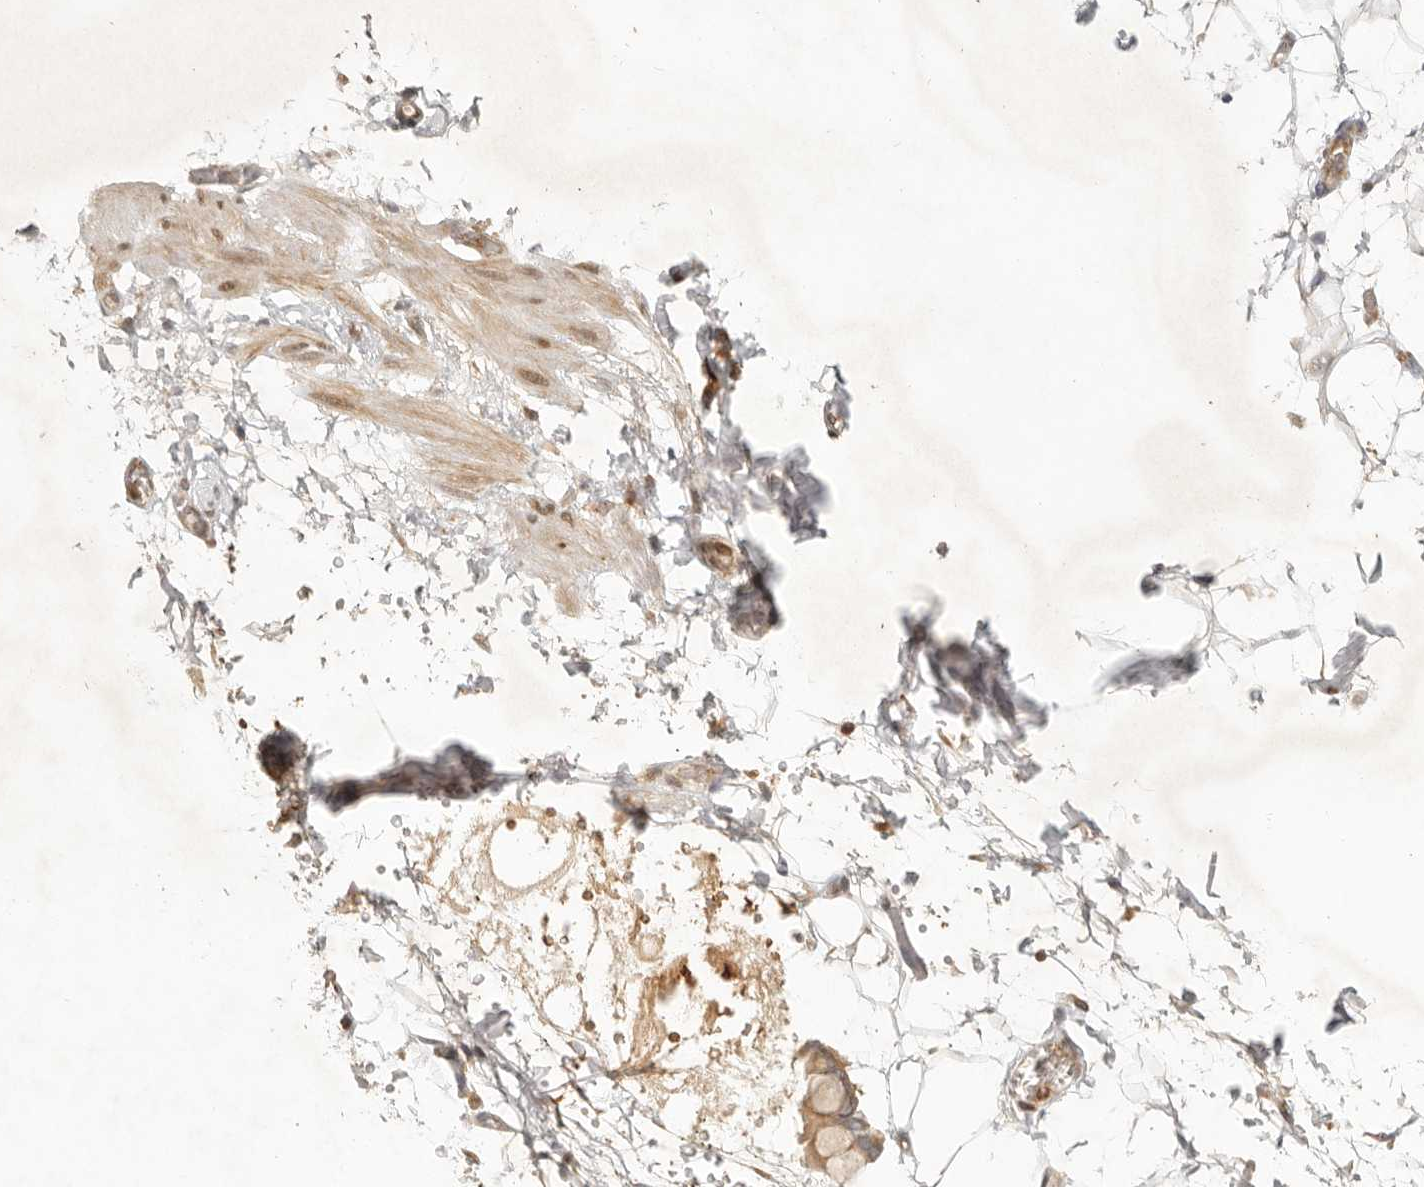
{"staining": {"intensity": "moderate", "quantity": ">75%", "location": "cytoplasmic/membranous"}, "tissue": "adipose tissue", "cell_type": "Adipocytes", "image_type": "normal", "snomed": [{"axis": "morphology", "description": "Normal tissue, NOS"}, {"axis": "morphology", "description": "Adenocarcinoma, NOS"}, {"axis": "topography", "description": "Pancreas"}, {"axis": "topography", "description": "Peripheral nerve tissue"}], "caption": "Protein positivity by immunohistochemistry reveals moderate cytoplasmic/membranous expression in about >75% of adipocytes in normal adipose tissue.", "gene": "AHDC1", "patient": {"sex": "male", "age": 59}}